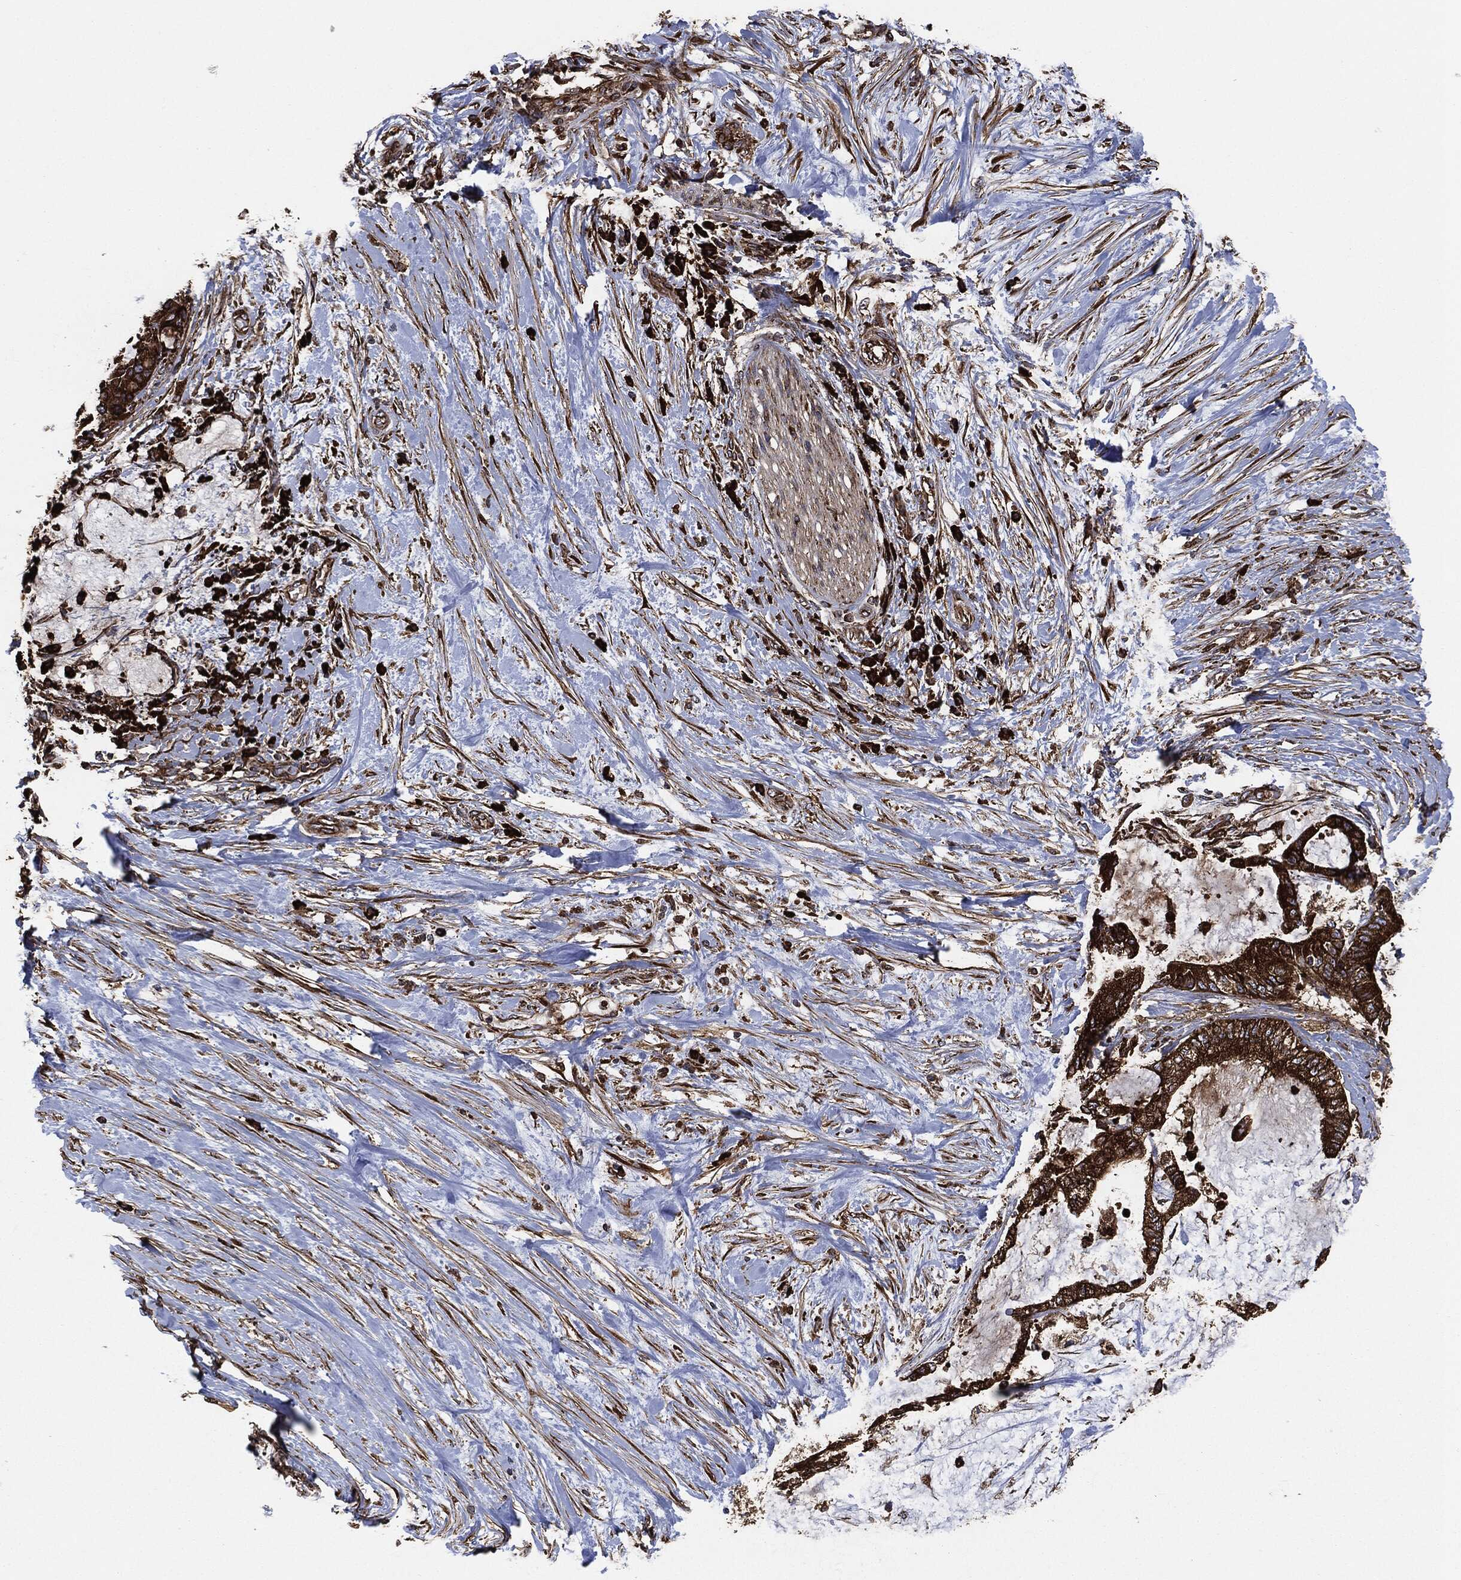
{"staining": {"intensity": "strong", "quantity": ">75%", "location": "cytoplasmic/membranous"}, "tissue": "liver cancer", "cell_type": "Tumor cells", "image_type": "cancer", "snomed": [{"axis": "morphology", "description": "Cholangiocarcinoma"}, {"axis": "topography", "description": "Liver"}], "caption": "IHC photomicrograph of human cholangiocarcinoma (liver) stained for a protein (brown), which reveals high levels of strong cytoplasmic/membranous positivity in approximately >75% of tumor cells.", "gene": "AMFR", "patient": {"sex": "female", "age": 73}}